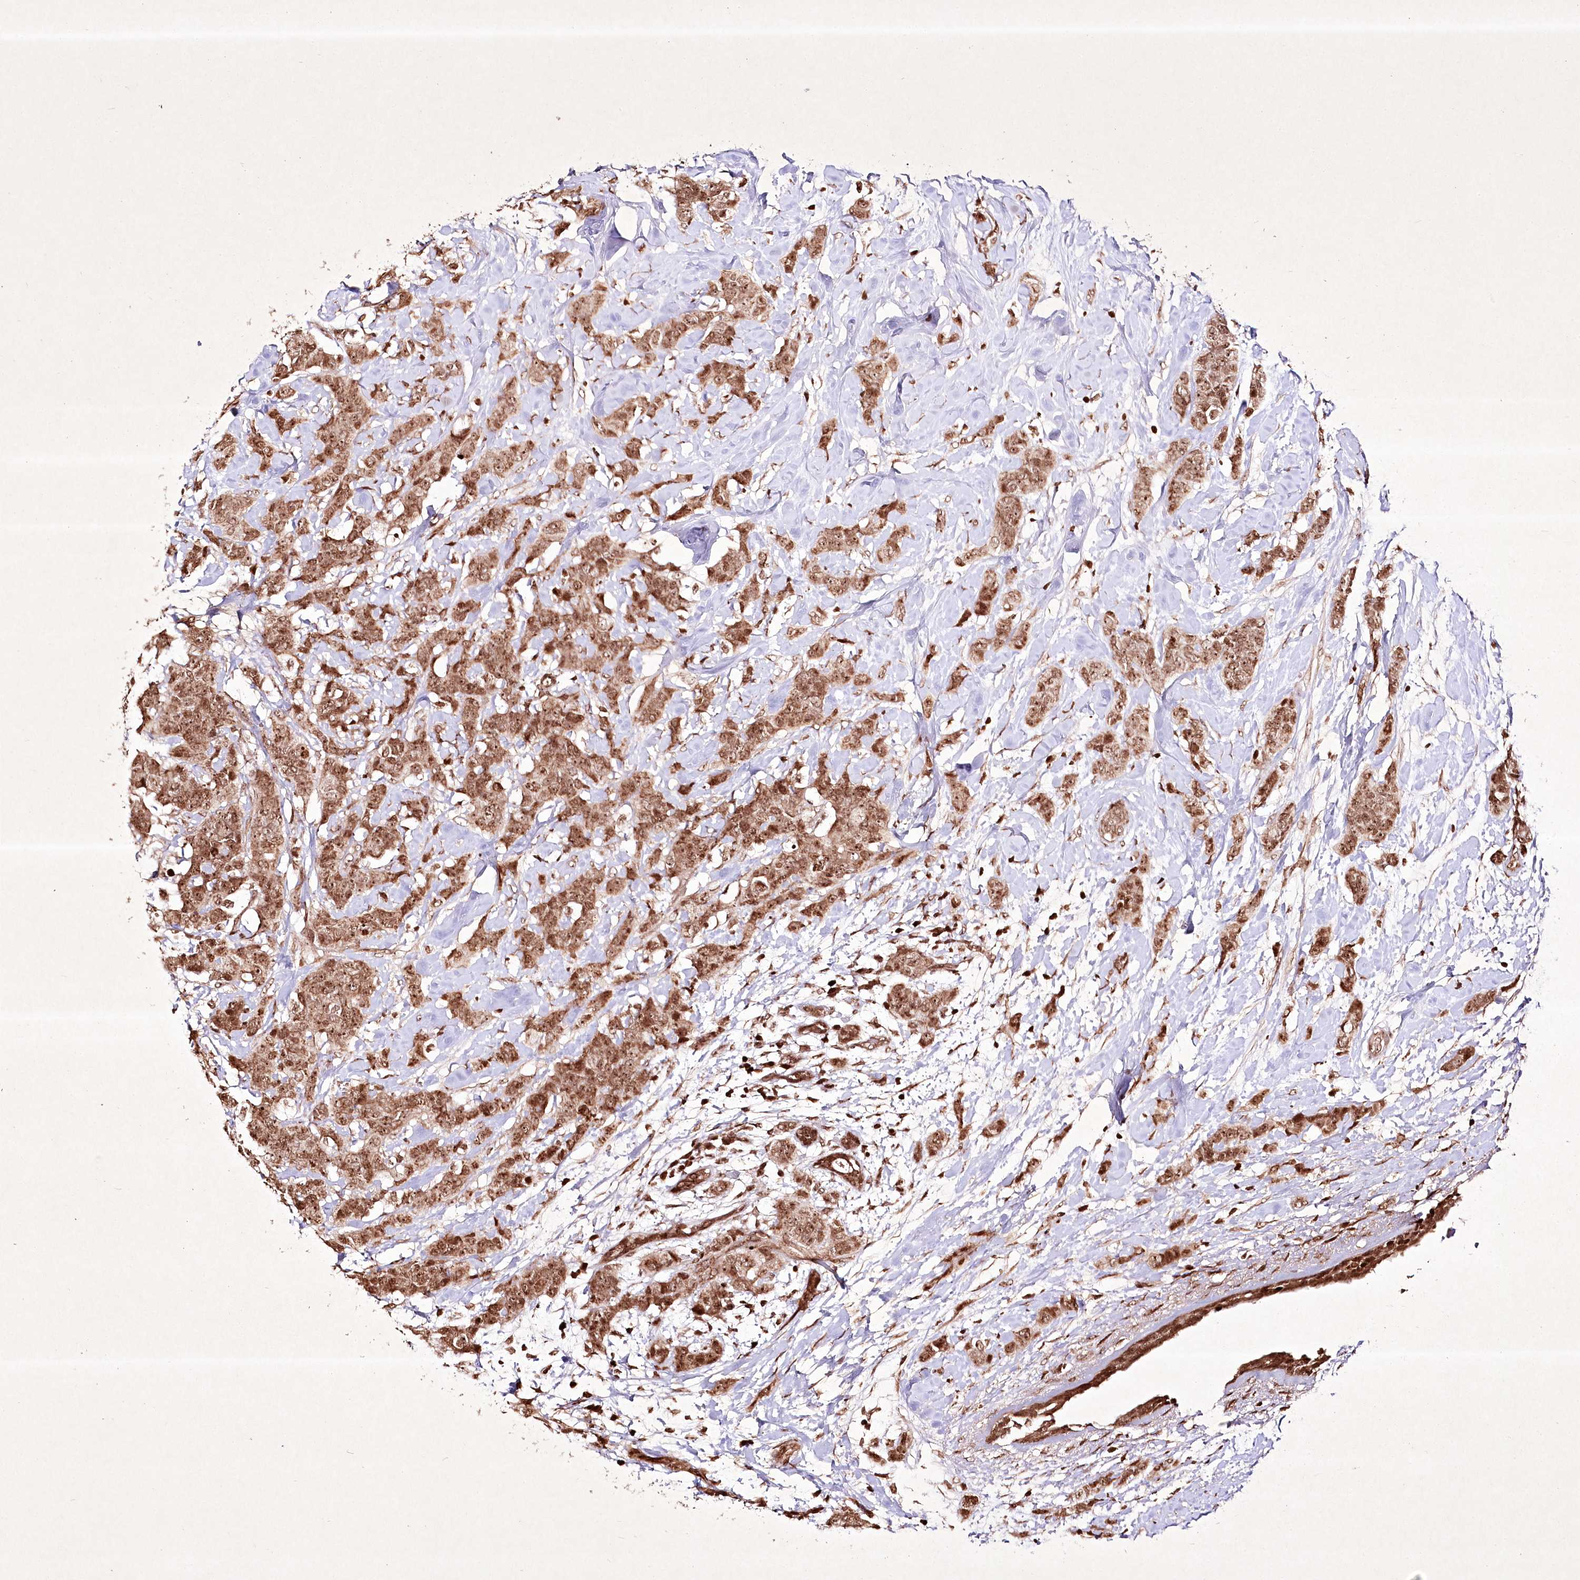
{"staining": {"intensity": "moderate", "quantity": ">75%", "location": "cytoplasmic/membranous,nuclear"}, "tissue": "breast cancer", "cell_type": "Tumor cells", "image_type": "cancer", "snomed": [{"axis": "morphology", "description": "Normal tissue, NOS"}, {"axis": "morphology", "description": "Duct carcinoma"}, {"axis": "topography", "description": "Breast"}], "caption": "Tumor cells demonstrate medium levels of moderate cytoplasmic/membranous and nuclear staining in about >75% of cells in human breast cancer (infiltrating ductal carcinoma).", "gene": "CARM1", "patient": {"sex": "female", "age": 40}}